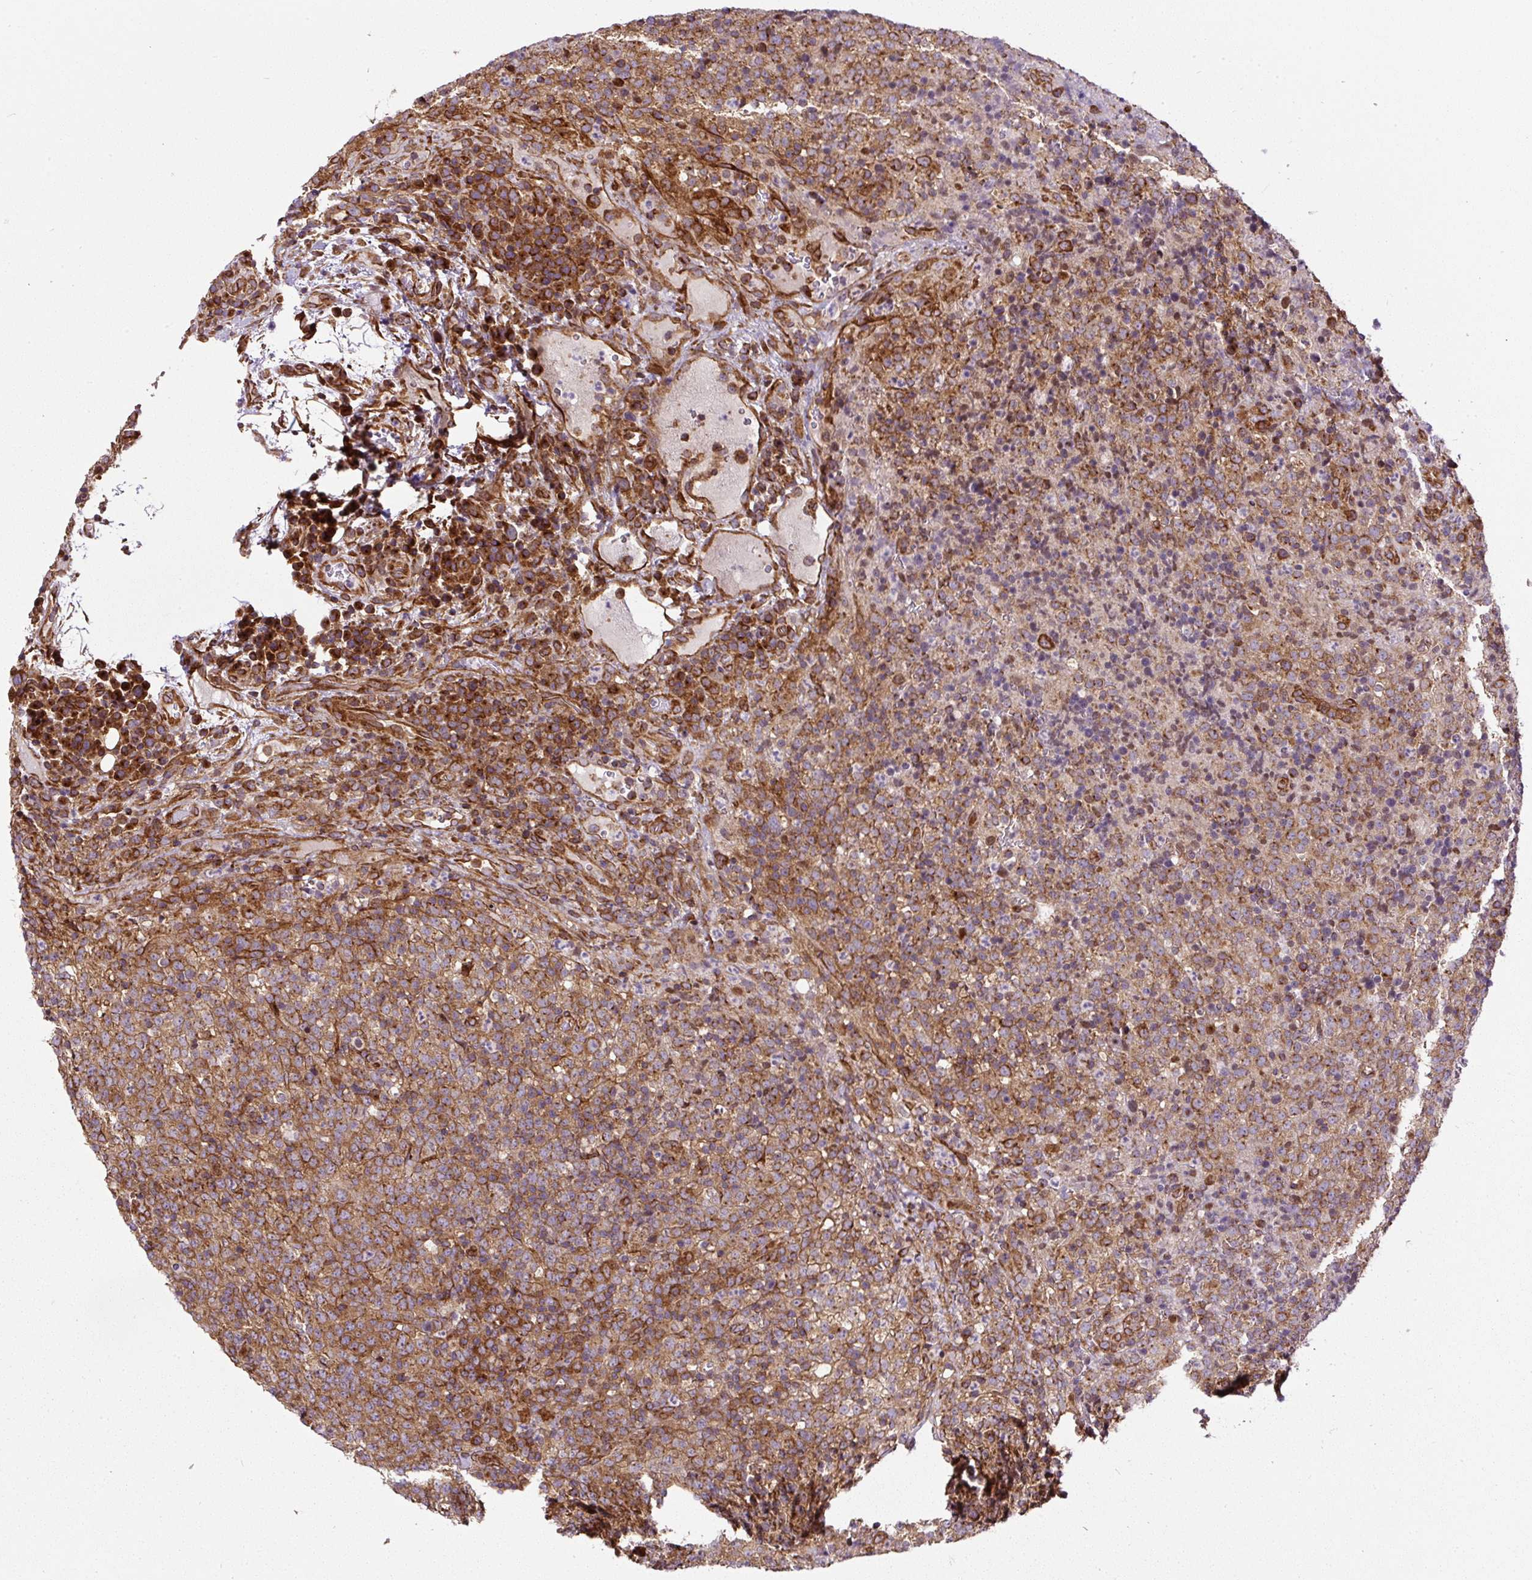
{"staining": {"intensity": "moderate", "quantity": ">75%", "location": "cytoplasmic/membranous"}, "tissue": "lymphoma", "cell_type": "Tumor cells", "image_type": "cancer", "snomed": [{"axis": "morphology", "description": "Malignant lymphoma, non-Hodgkin's type, High grade"}, {"axis": "topography", "description": "Lymph node"}], "caption": "Brown immunohistochemical staining in human lymphoma demonstrates moderate cytoplasmic/membranous positivity in approximately >75% of tumor cells. Using DAB (brown) and hematoxylin (blue) stains, captured at high magnification using brightfield microscopy.", "gene": "KDM4E", "patient": {"sex": "male", "age": 54}}